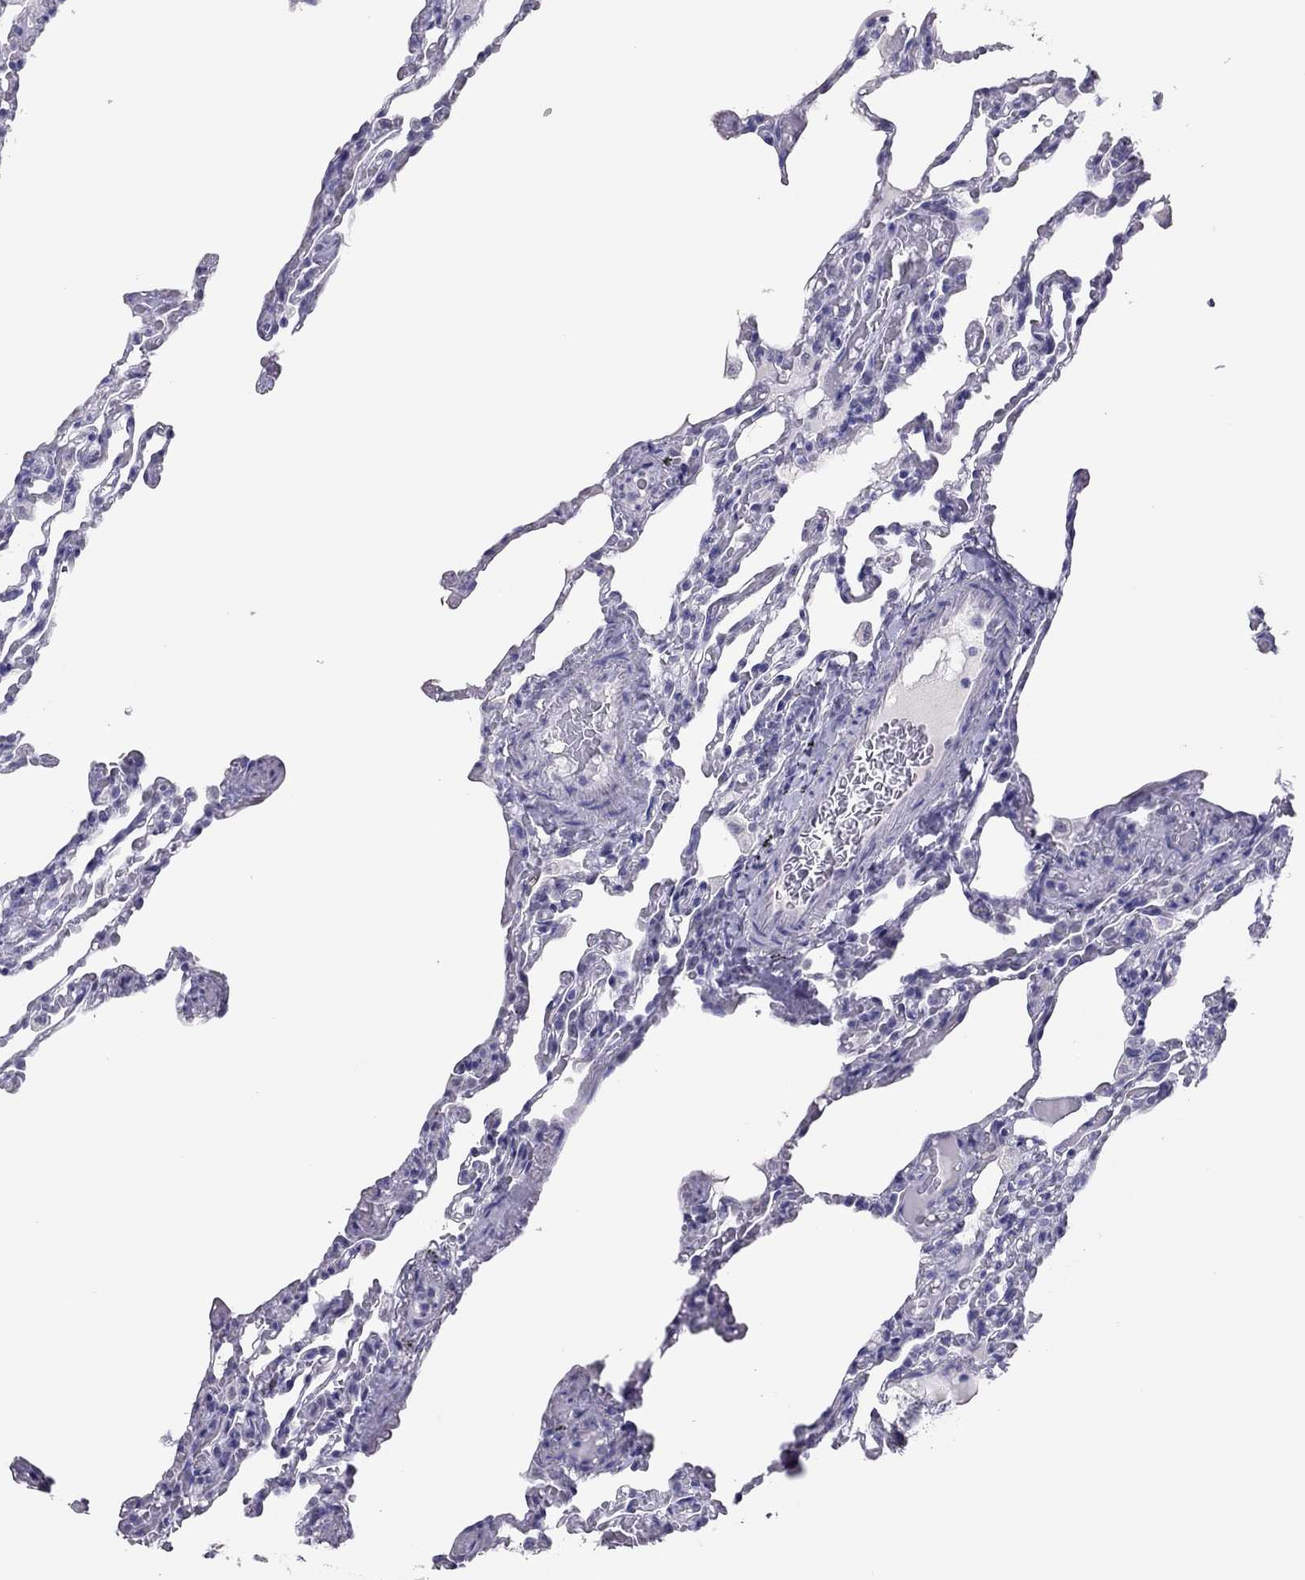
{"staining": {"intensity": "negative", "quantity": "none", "location": "none"}, "tissue": "lung", "cell_type": "Alveolar cells", "image_type": "normal", "snomed": [{"axis": "morphology", "description": "Normal tissue, NOS"}, {"axis": "topography", "description": "Lung"}], "caption": "Micrograph shows no protein positivity in alveolar cells of unremarkable lung. (DAB immunohistochemistry (IHC) visualized using brightfield microscopy, high magnification).", "gene": "PHOX2A", "patient": {"sex": "female", "age": 43}}